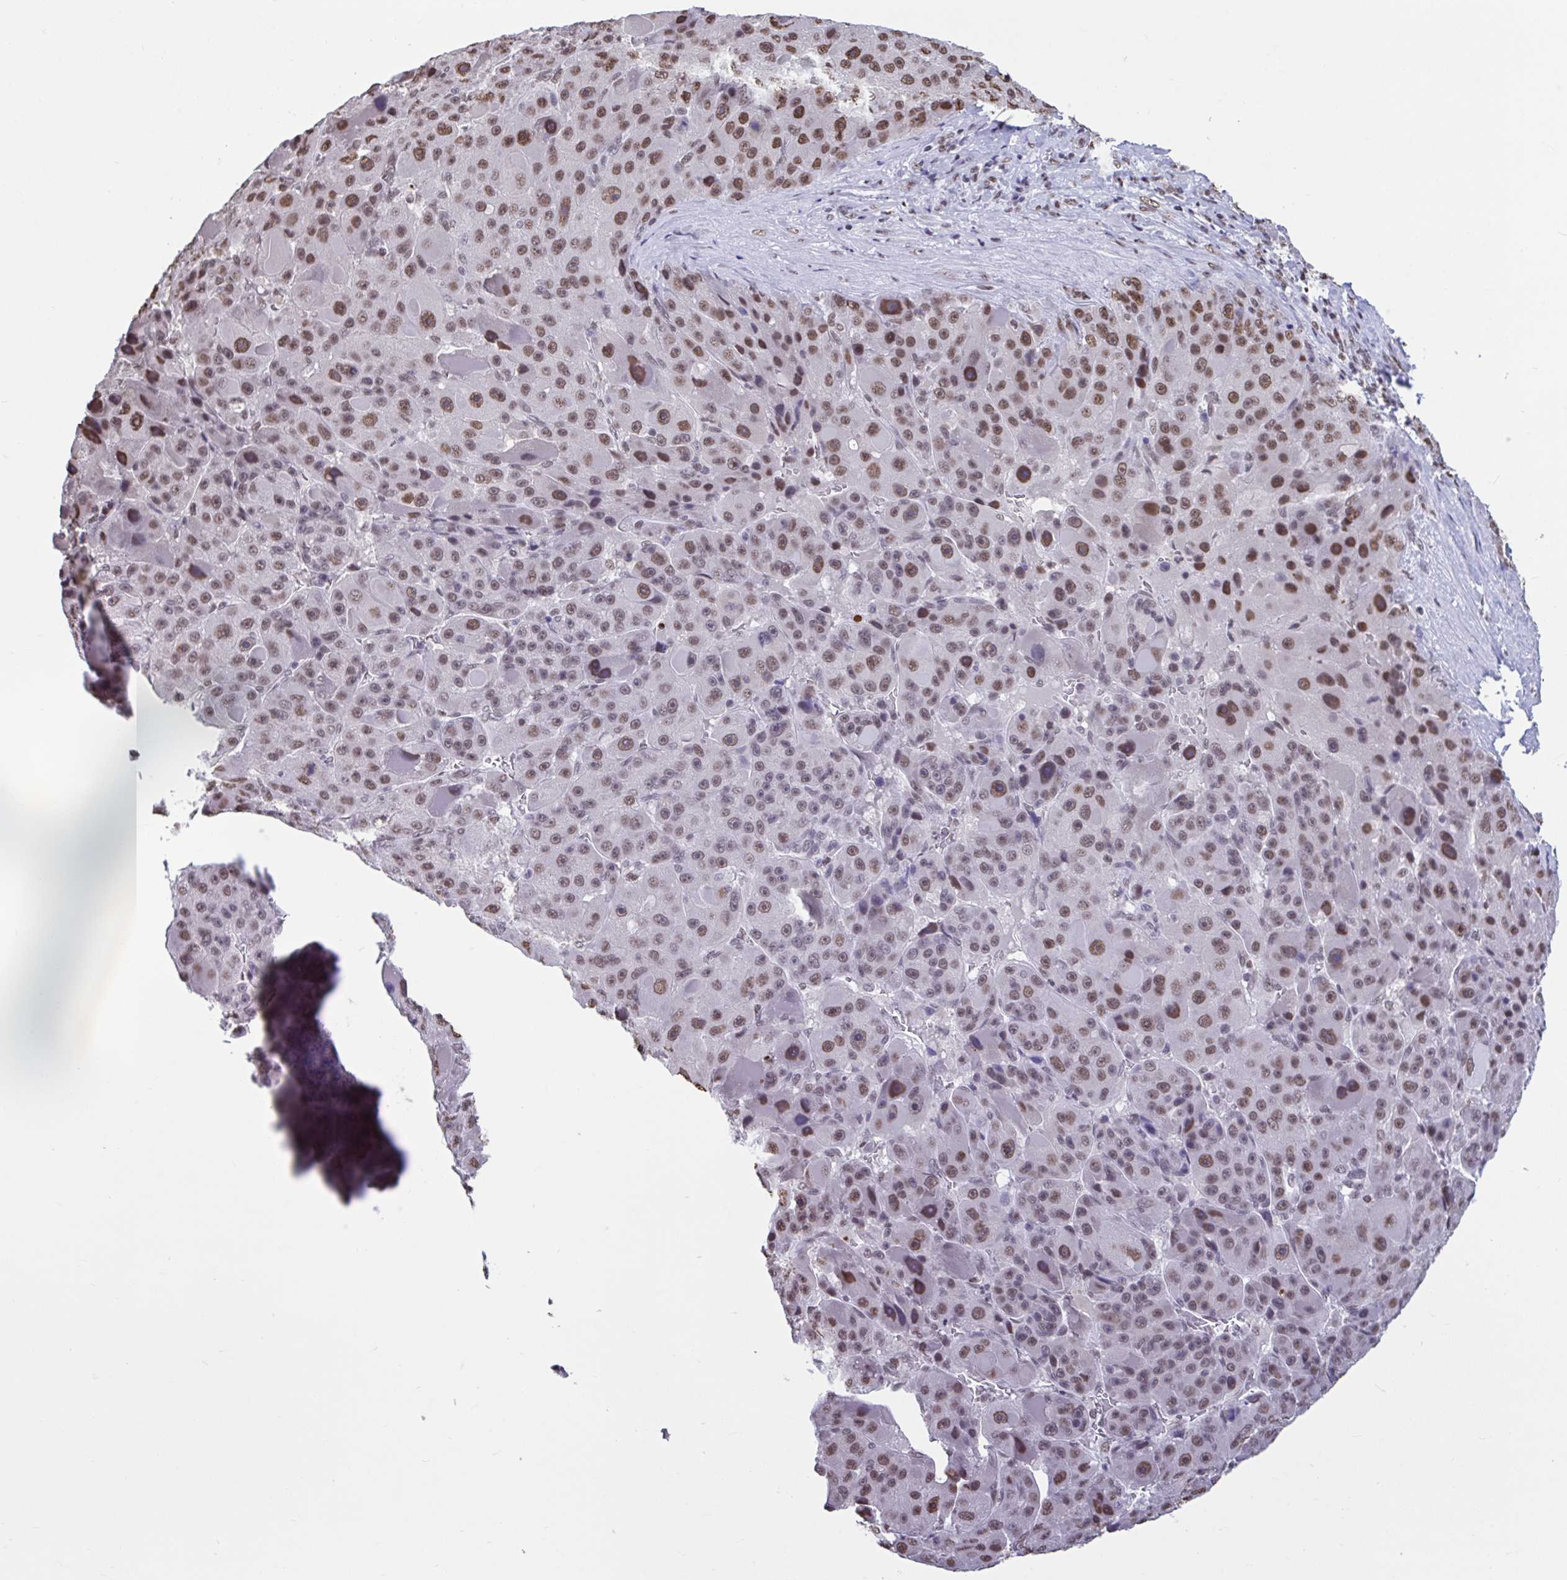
{"staining": {"intensity": "moderate", "quantity": ">75%", "location": "nuclear"}, "tissue": "liver cancer", "cell_type": "Tumor cells", "image_type": "cancer", "snomed": [{"axis": "morphology", "description": "Carcinoma, Hepatocellular, NOS"}, {"axis": "topography", "description": "Liver"}], "caption": "Immunohistochemistry (IHC) photomicrograph of neoplastic tissue: hepatocellular carcinoma (liver) stained using IHC demonstrates medium levels of moderate protein expression localized specifically in the nuclear of tumor cells, appearing as a nuclear brown color.", "gene": "HNRNPDL", "patient": {"sex": "male", "age": 76}}